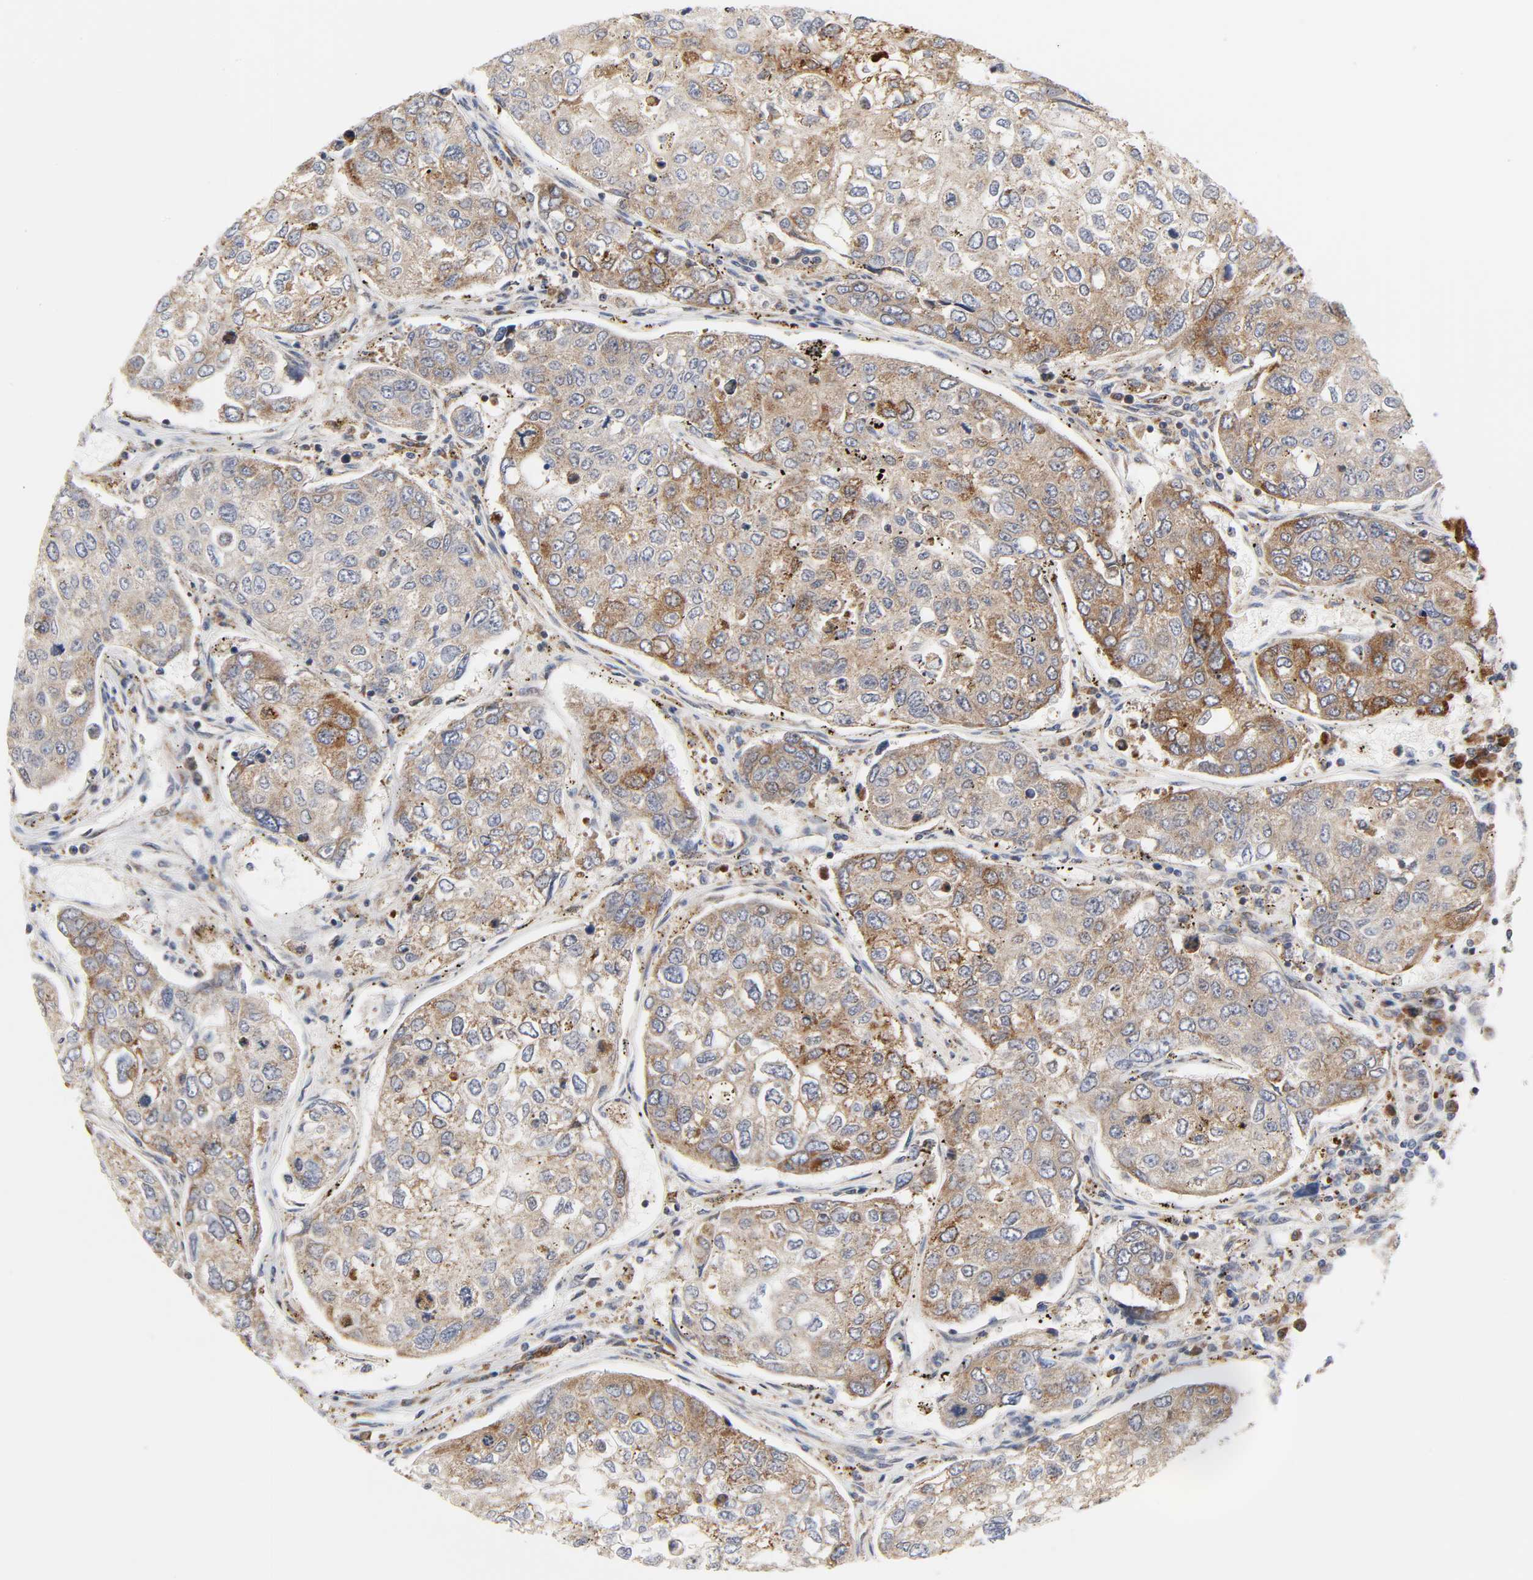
{"staining": {"intensity": "moderate", "quantity": ">75%", "location": "cytoplasmic/membranous"}, "tissue": "urothelial cancer", "cell_type": "Tumor cells", "image_type": "cancer", "snomed": [{"axis": "morphology", "description": "Urothelial carcinoma, High grade"}, {"axis": "topography", "description": "Lymph node"}, {"axis": "topography", "description": "Urinary bladder"}], "caption": "Tumor cells demonstrate moderate cytoplasmic/membranous positivity in about >75% of cells in high-grade urothelial carcinoma.", "gene": "BAX", "patient": {"sex": "male", "age": 51}}